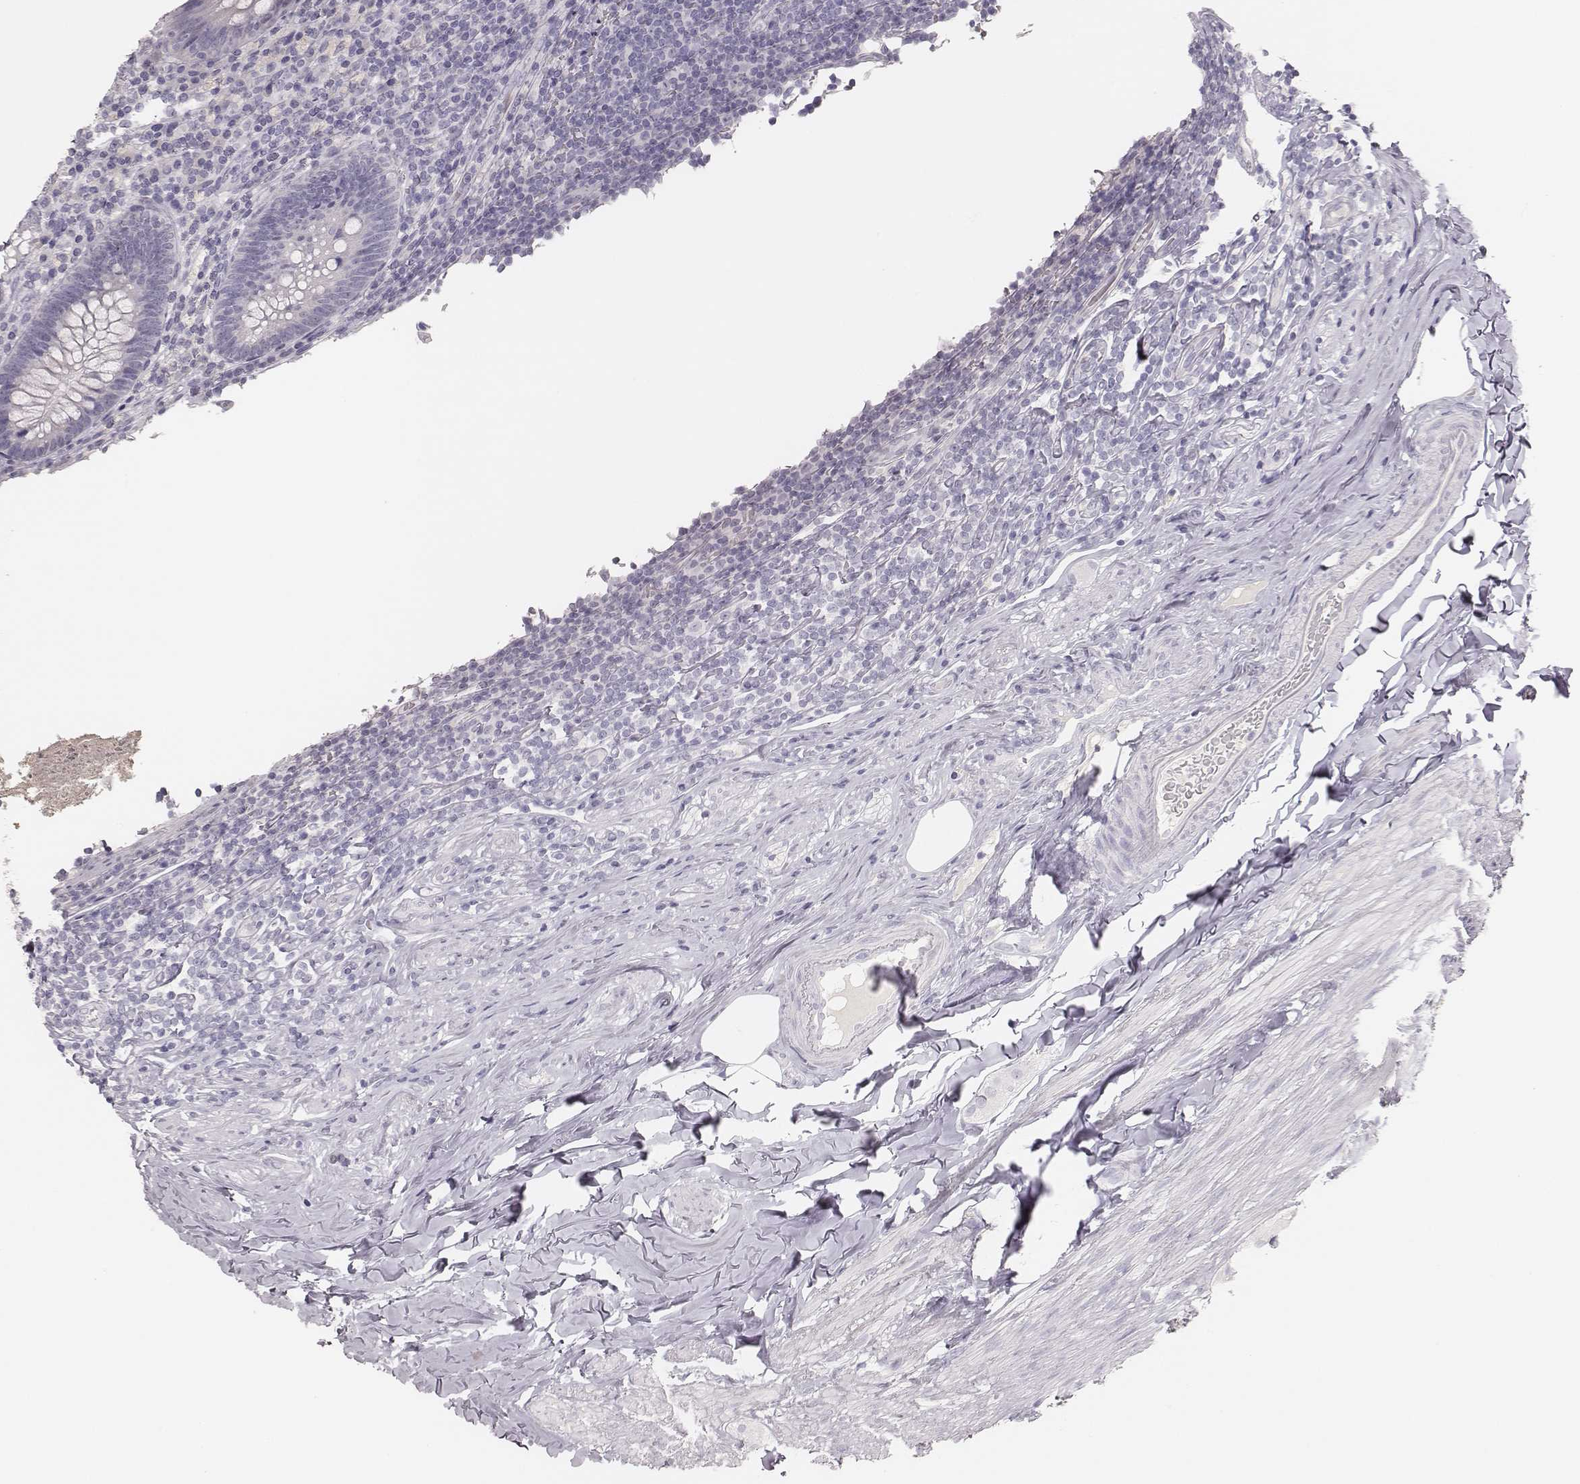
{"staining": {"intensity": "negative", "quantity": "none", "location": "none"}, "tissue": "appendix", "cell_type": "Glandular cells", "image_type": "normal", "snomed": [{"axis": "morphology", "description": "Normal tissue, NOS"}, {"axis": "topography", "description": "Appendix"}], "caption": "Immunohistochemistry (IHC) of unremarkable appendix reveals no staining in glandular cells.", "gene": "MYH6", "patient": {"sex": "male", "age": 47}}